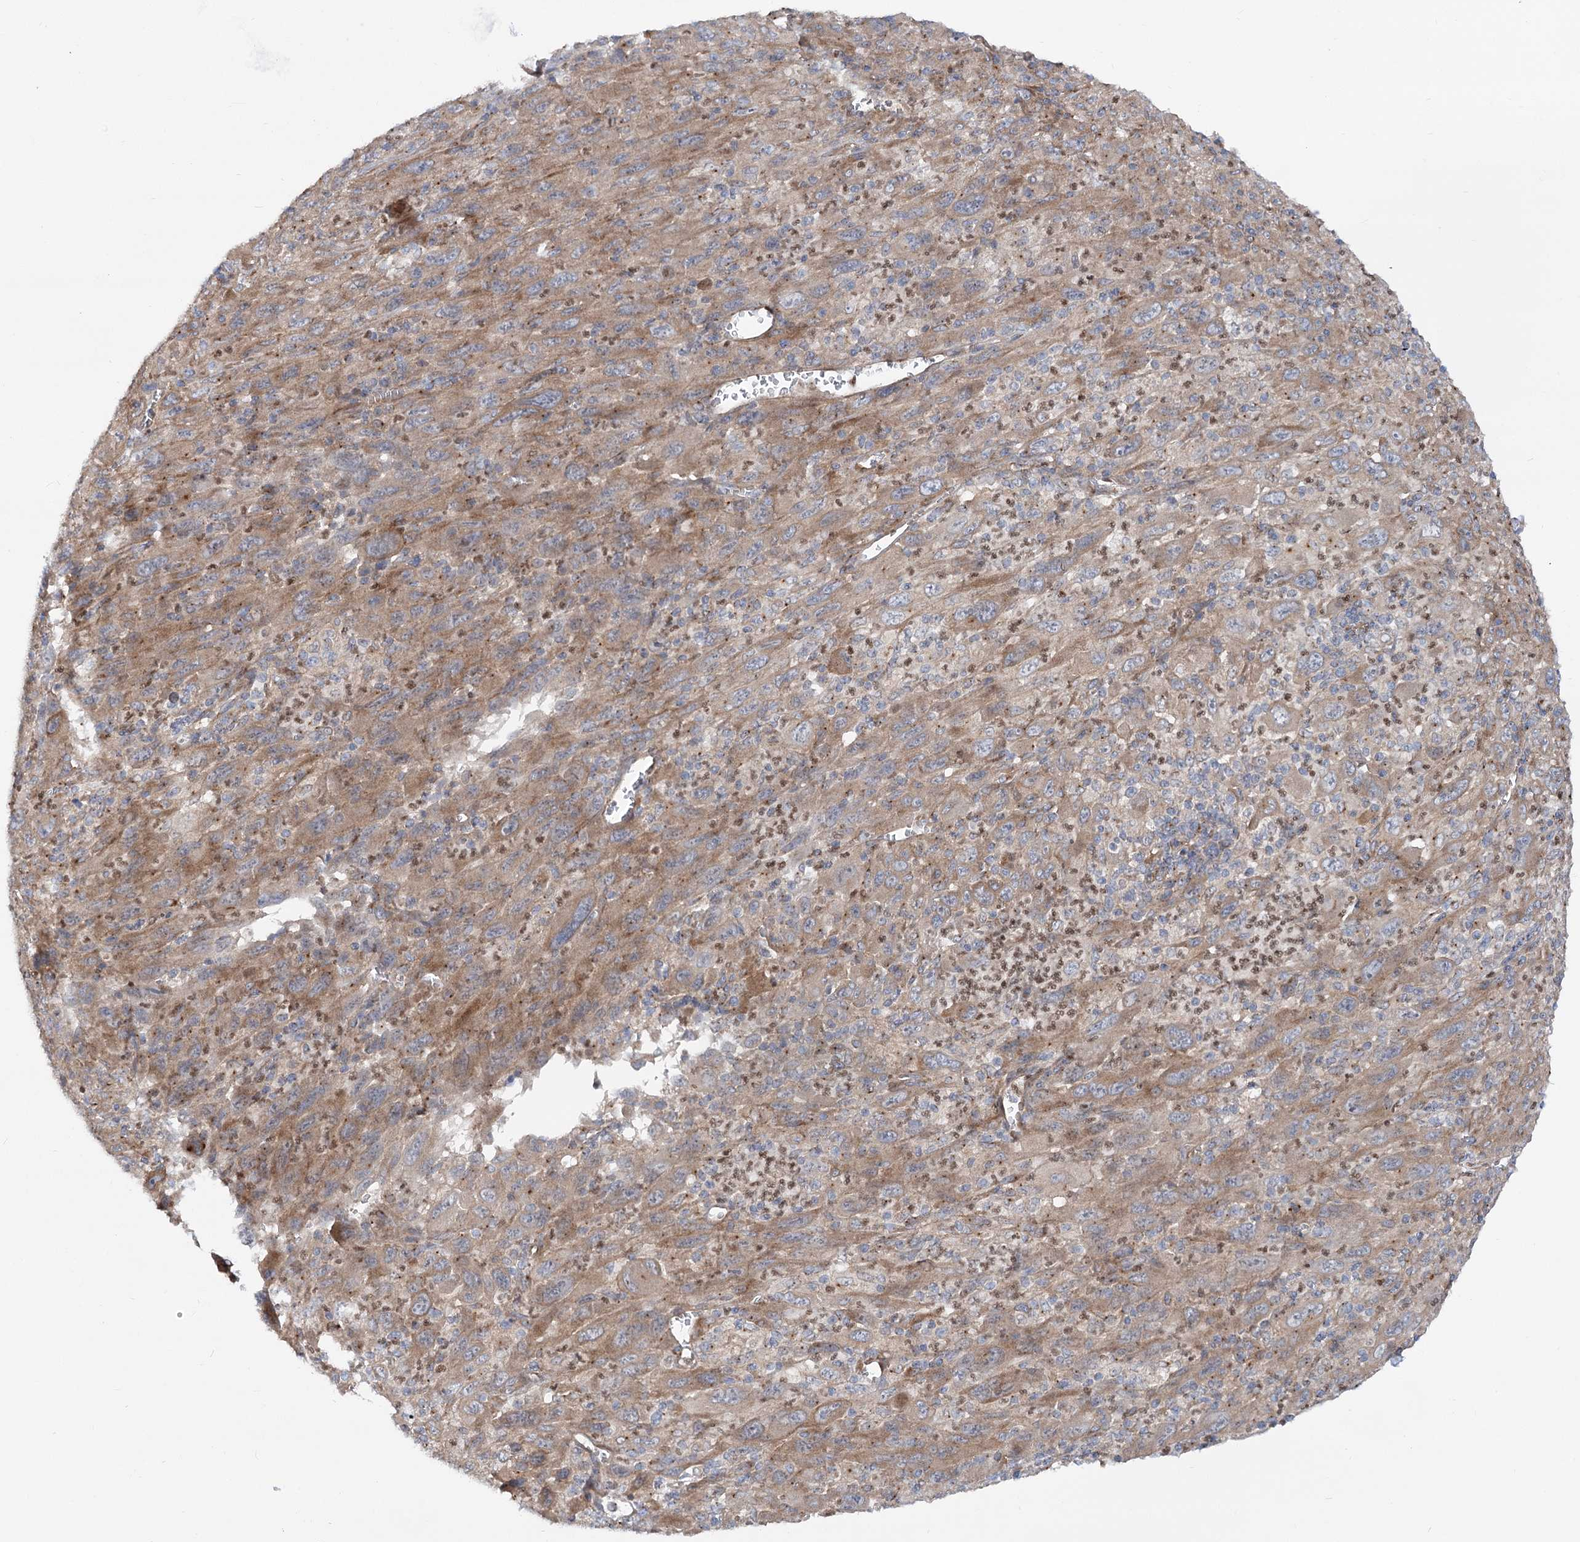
{"staining": {"intensity": "weak", "quantity": ">75%", "location": "cytoplasmic/membranous"}, "tissue": "melanoma", "cell_type": "Tumor cells", "image_type": "cancer", "snomed": [{"axis": "morphology", "description": "Malignant melanoma, Metastatic site"}, {"axis": "topography", "description": "Skin"}], "caption": "A low amount of weak cytoplasmic/membranous expression is seen in approximately >75% of tumor cells in melanoma tissue. (Brightfield microscopy of DAB IHC at high magnification).", "gene": "SCN11A", "patient": {"sex": "female", "age": 56}}